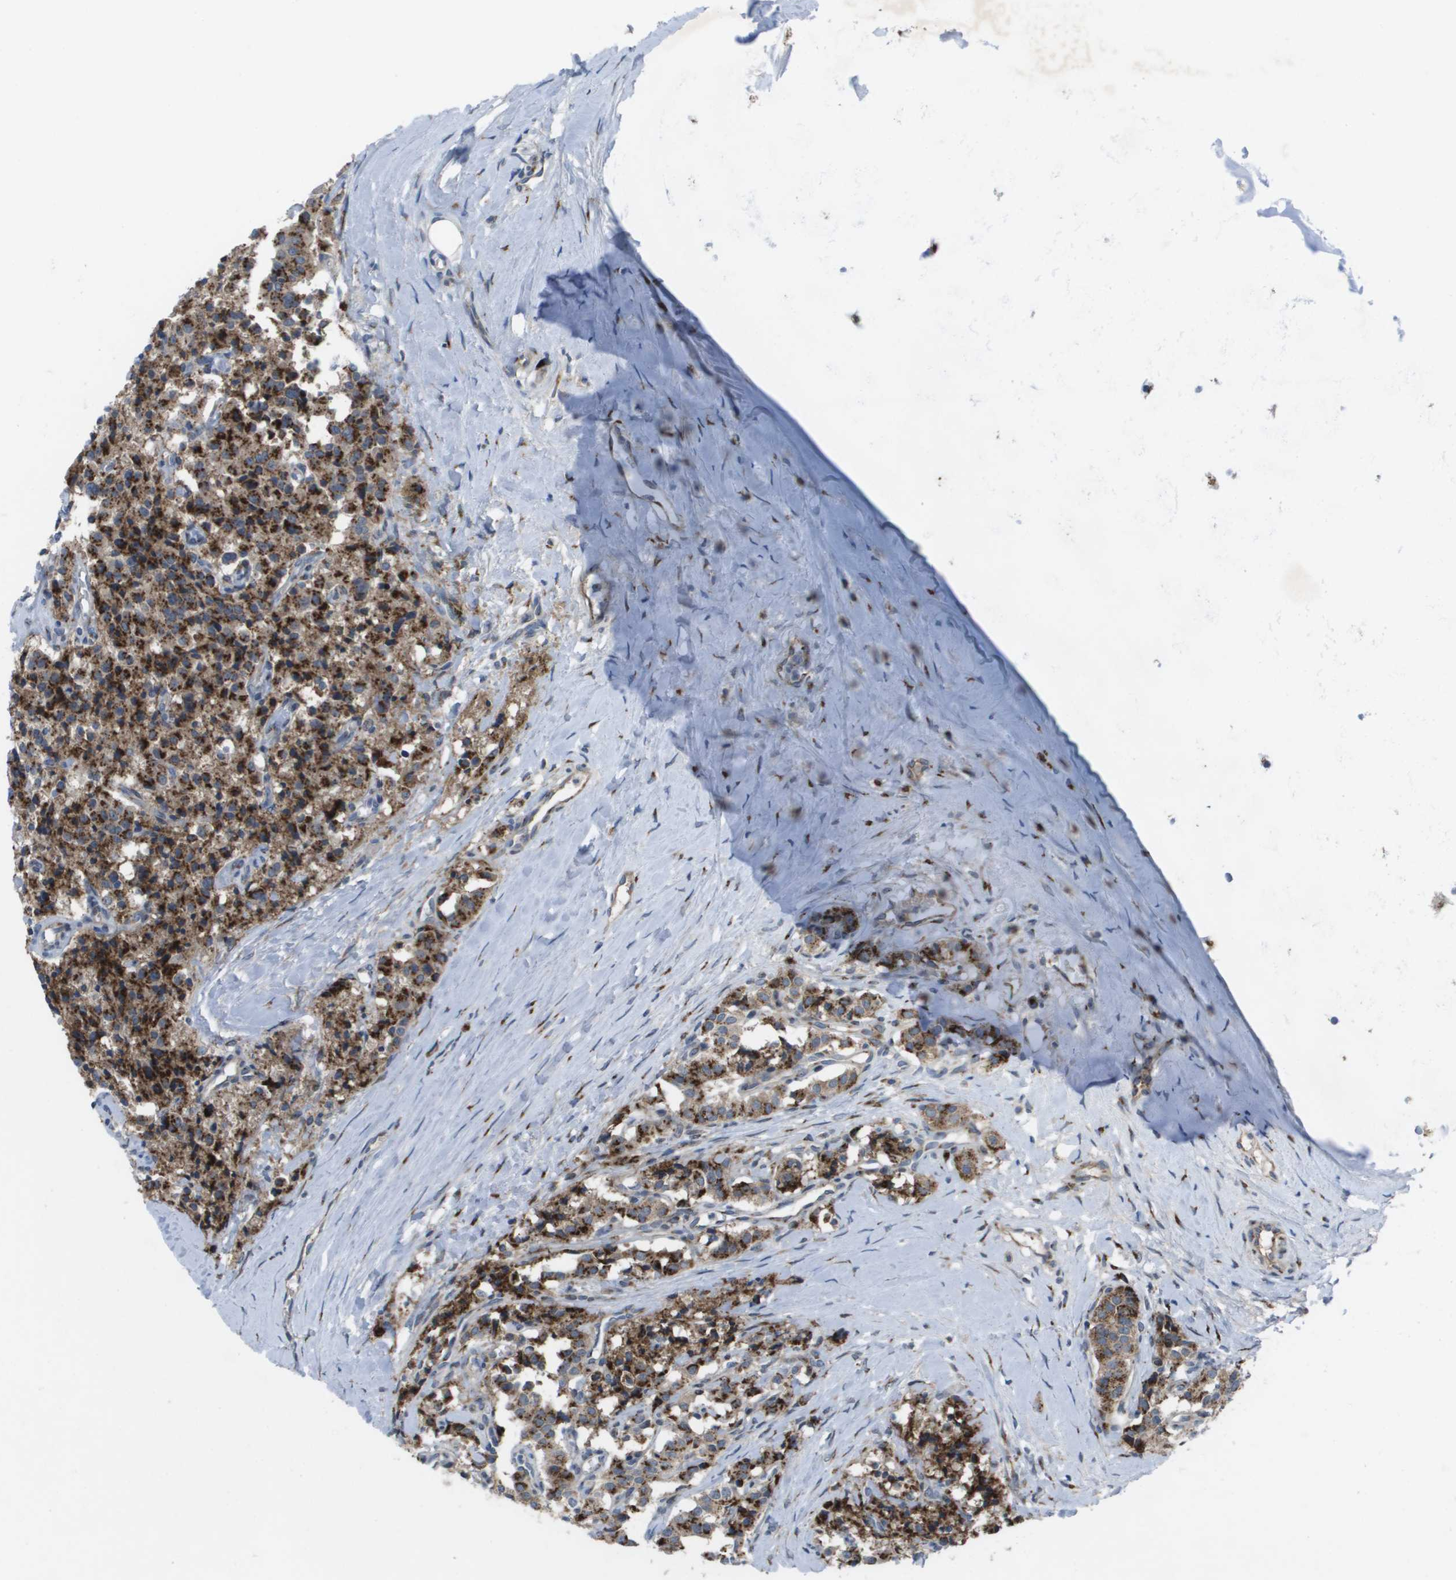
{"staining": {"intensity": "strong", "quantity": ">75%", "location": "cytoplasmic/membranous"}, "tissue": "carcinoid", "cell_type": "Tumor cells", "image_type": "cancer", "snomed": [{"axis": "morphology", "description": "Carcinoid, malignant, NOS"}, {"axis": "topography", "description": "Lung"}], "caption": "Approximately >75% of tumor cells in carcinoid show strong cytoplasmic/membranous protein expression as visualized by brown immunohistochemical staining.", "gene": "QSOX2", "patient": {"sex": "male", "age": 30}}